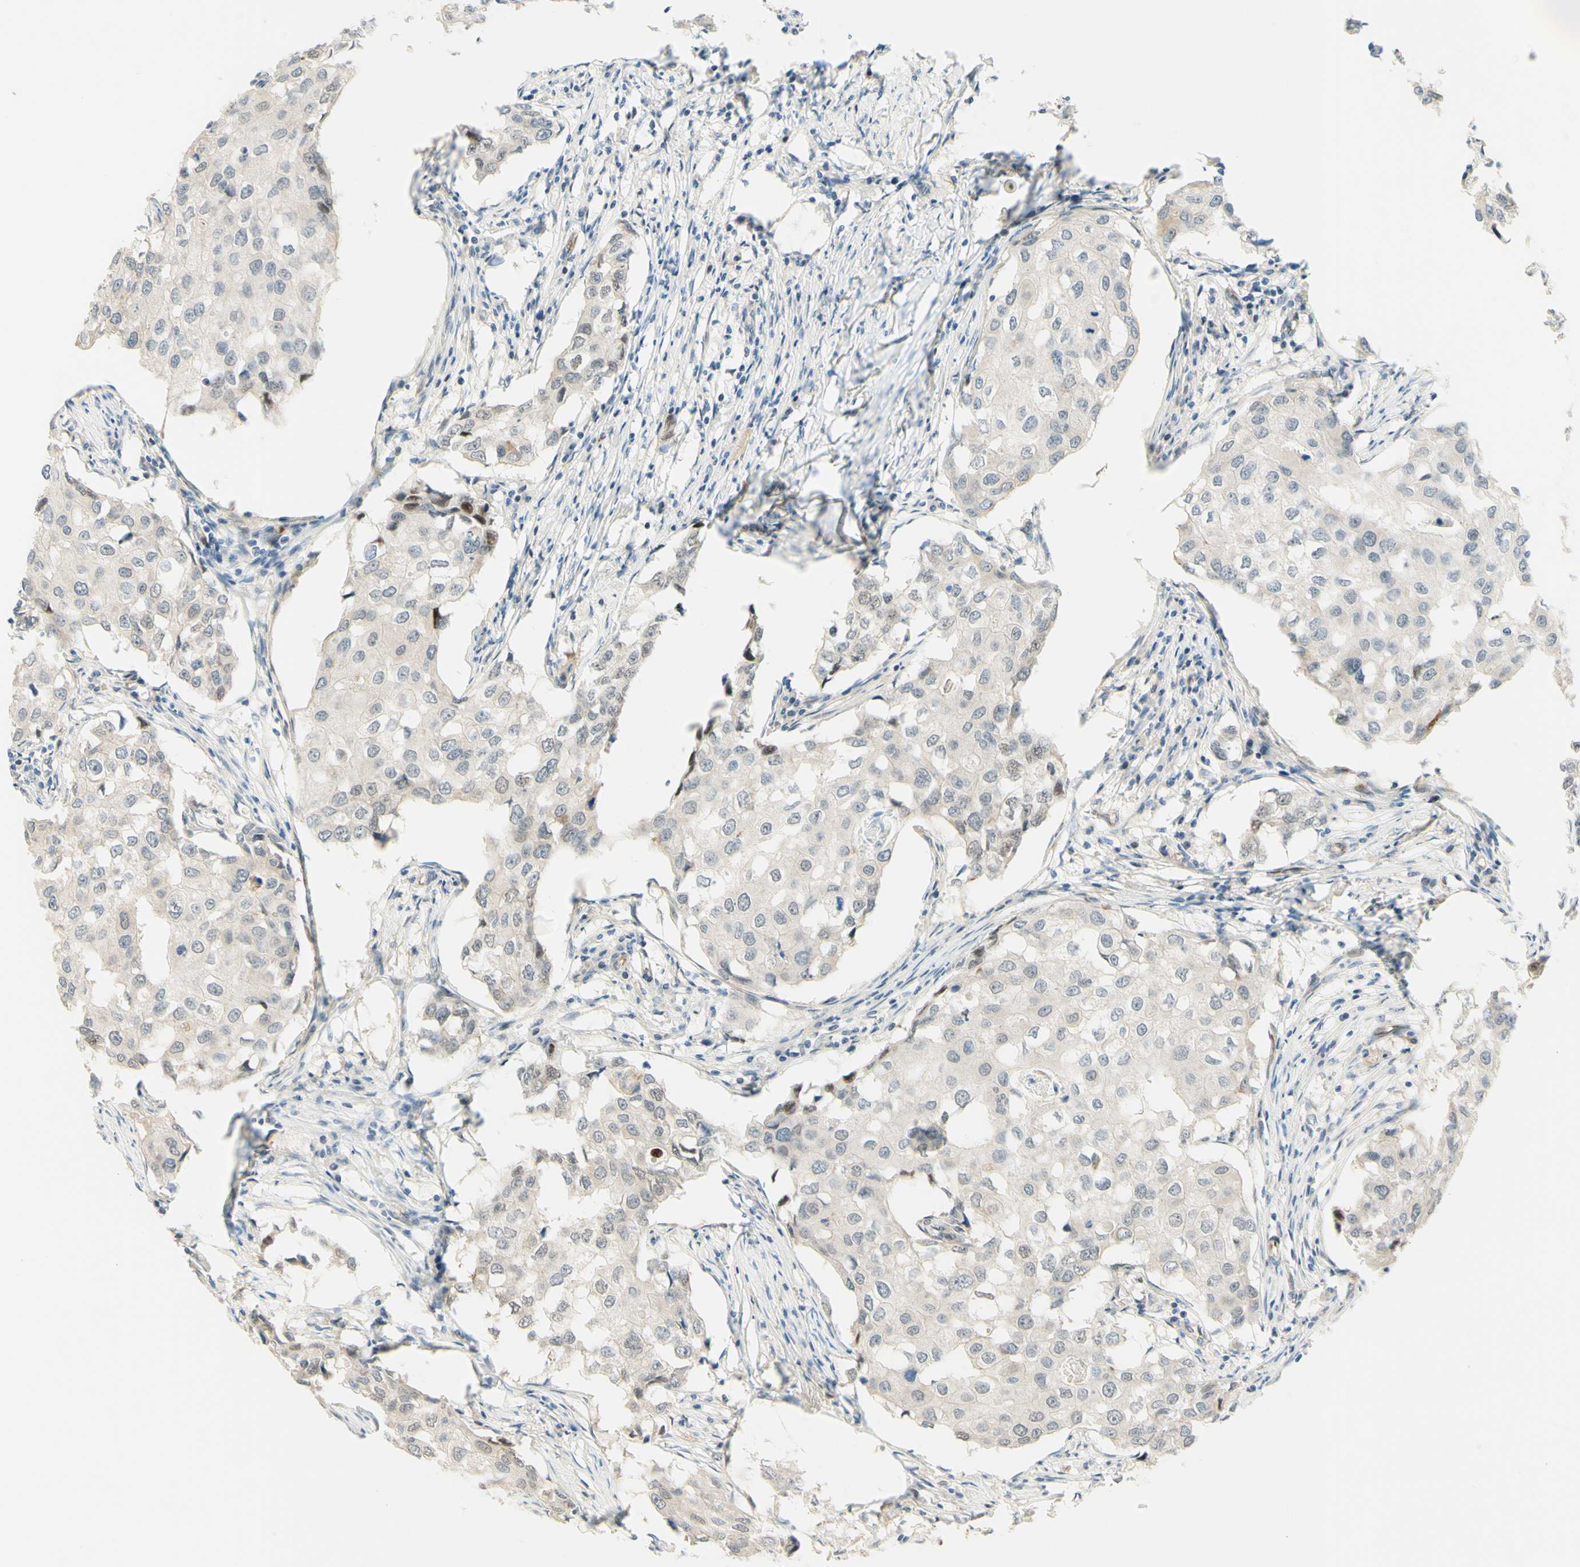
{"staining": {"intensity": "negative", "quantity": "none", "location": "none"}, "tissue": "breast cancer", "cell_type": "Tumor cells", "image_type": "cancer", "snomed": [{"axis": "morphology", "description": "Duct carcinoma"}, {"axis": "topography", "description": "Breast"}], "caption": "The micrograph demonstrates no staining of tumor cells in breast cancer (intraductal carcinoma). (DAB immunohistochemistry (IHC), high magnification).", "gene": "ANGPT2", "patient": {"sex": "female", "age": 27}}